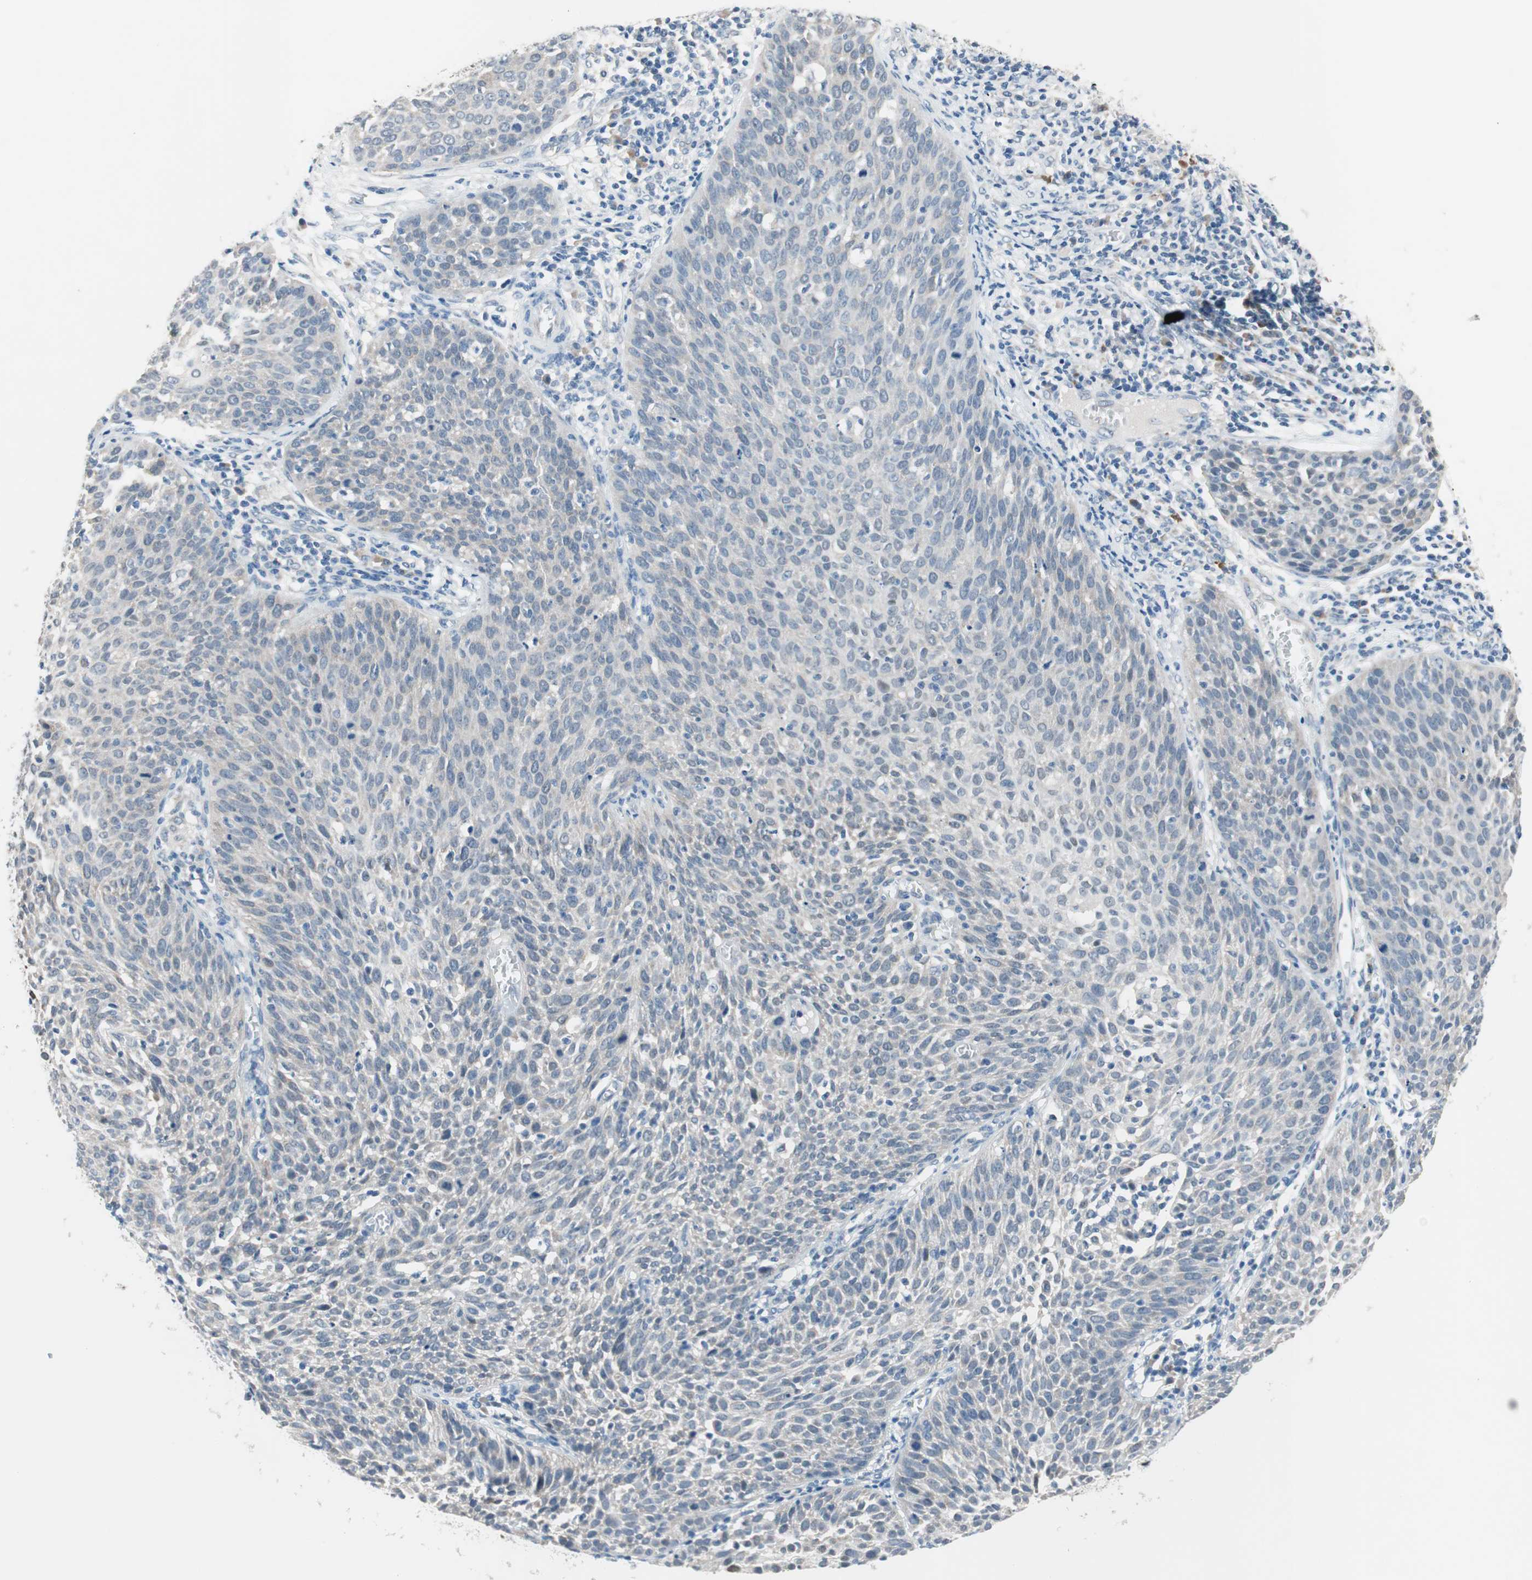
{"staining": {"intensity": "negative", "quantity": "none", "location": "none"}, "tissue": "cervical cancer", "cell_type": "Tumor cells", "image_type": "cancer", "snomed": [{"axis": "morphology", "description": "Squamous cell carcinoma, NOS"}, {"axis": "topography", "description": "Cervix"}], "caption": "Tumor cells are negative for protein expression in human squamous cell carcinoma (cervical).", "gene": "GRHL1", "patient": {"sex": "female", "age": 38}}